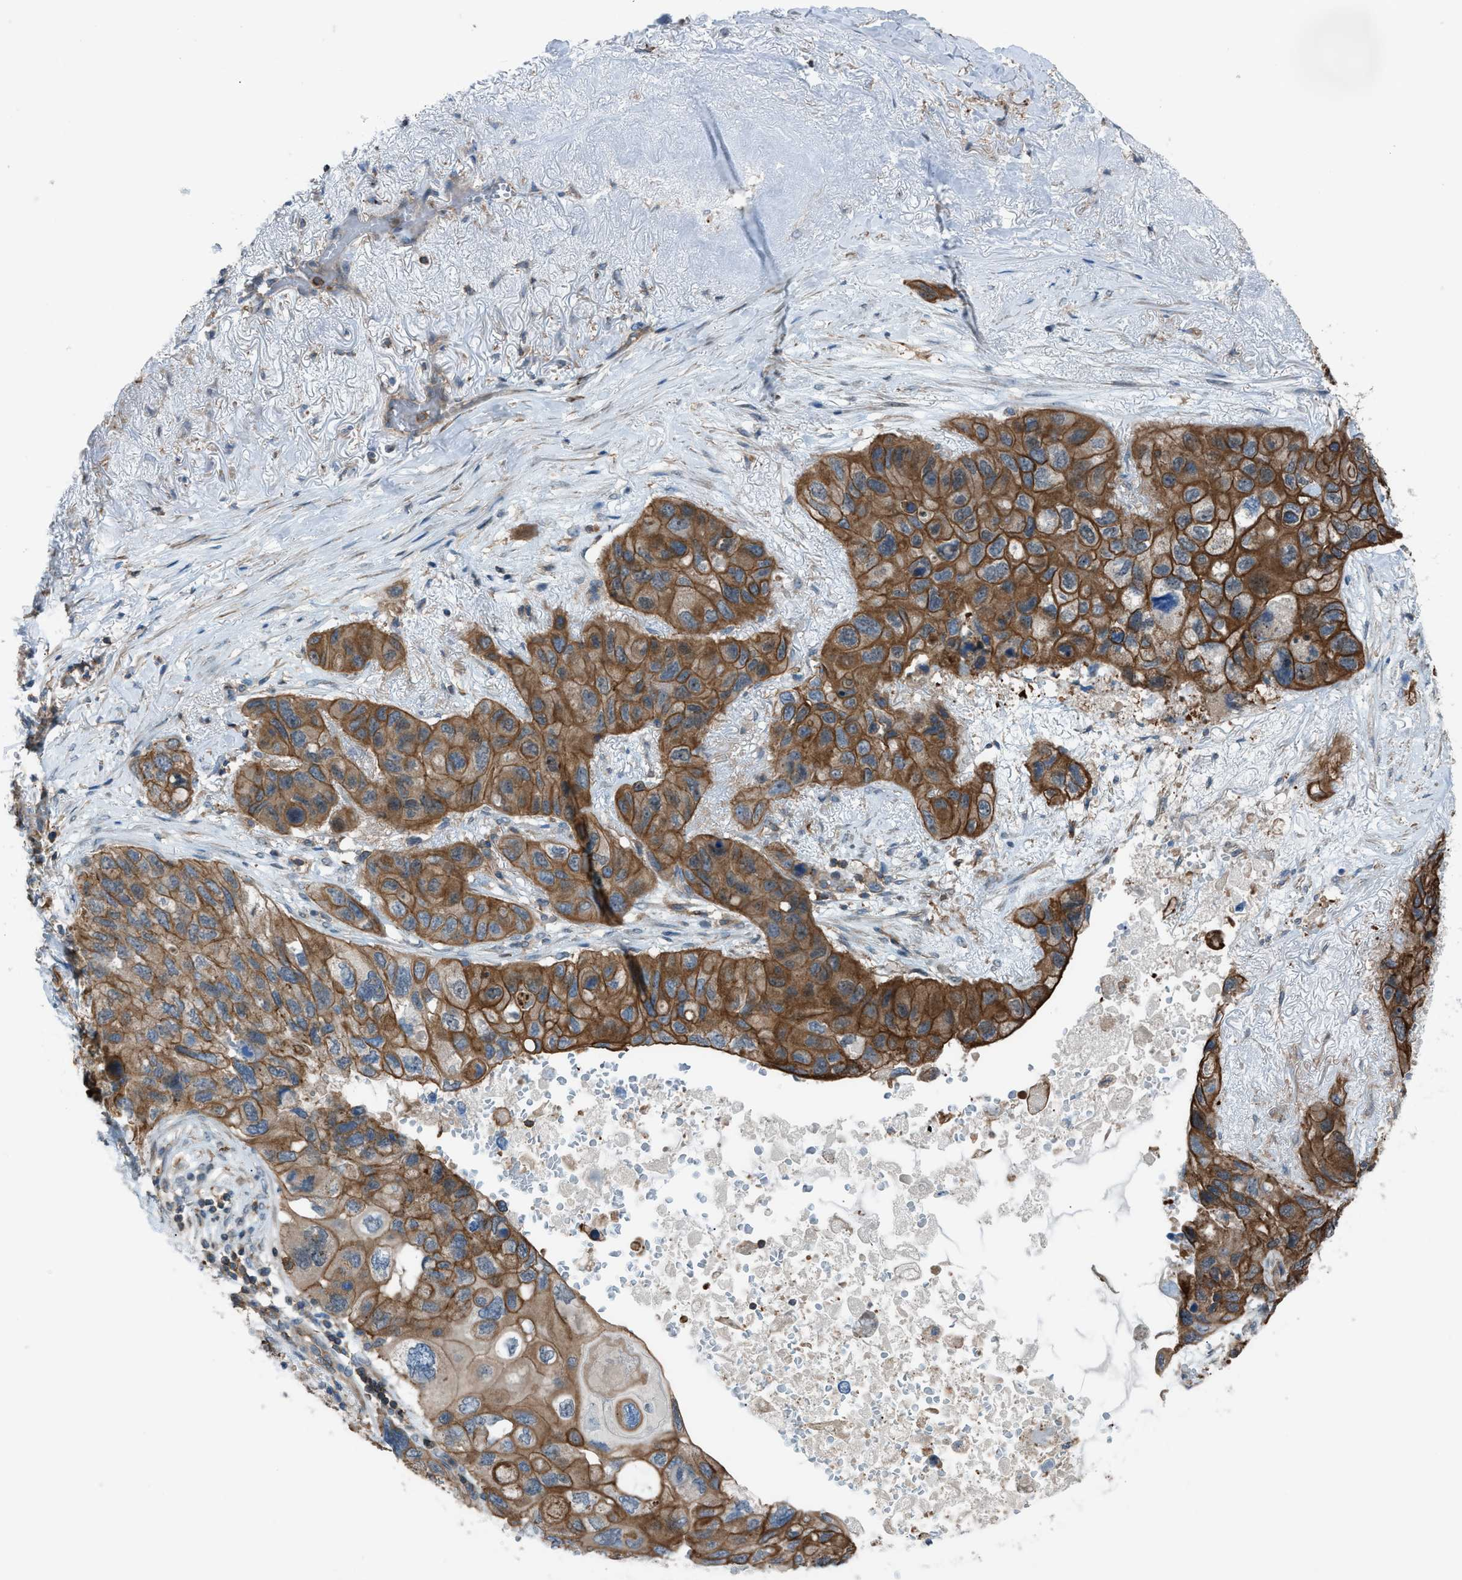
{"staining": {"intensity": "moderate", "quantity": ">75%", "location": "cytoplasmic/membranous"}, "tissue": "lung cancer", "cell_type": "Tumor cells", "image_type": "cancer", "snomed": [{"axis": "morphology", "description": "Squamous cell carcinoma, NOS"}, {"axis": "topography", "description": "Lung"}], "caption": "Immunohistochemistry (IHC) image of lung cancer (squamous cell carcinoma) stained for a protein (brown), which exhibits medium levels of moderate cytoplasmic/membranous expression in approximately >75% of tumor cells.", "gene": "DYRK1A", "patient": {"sex": "female", "age": 73}}